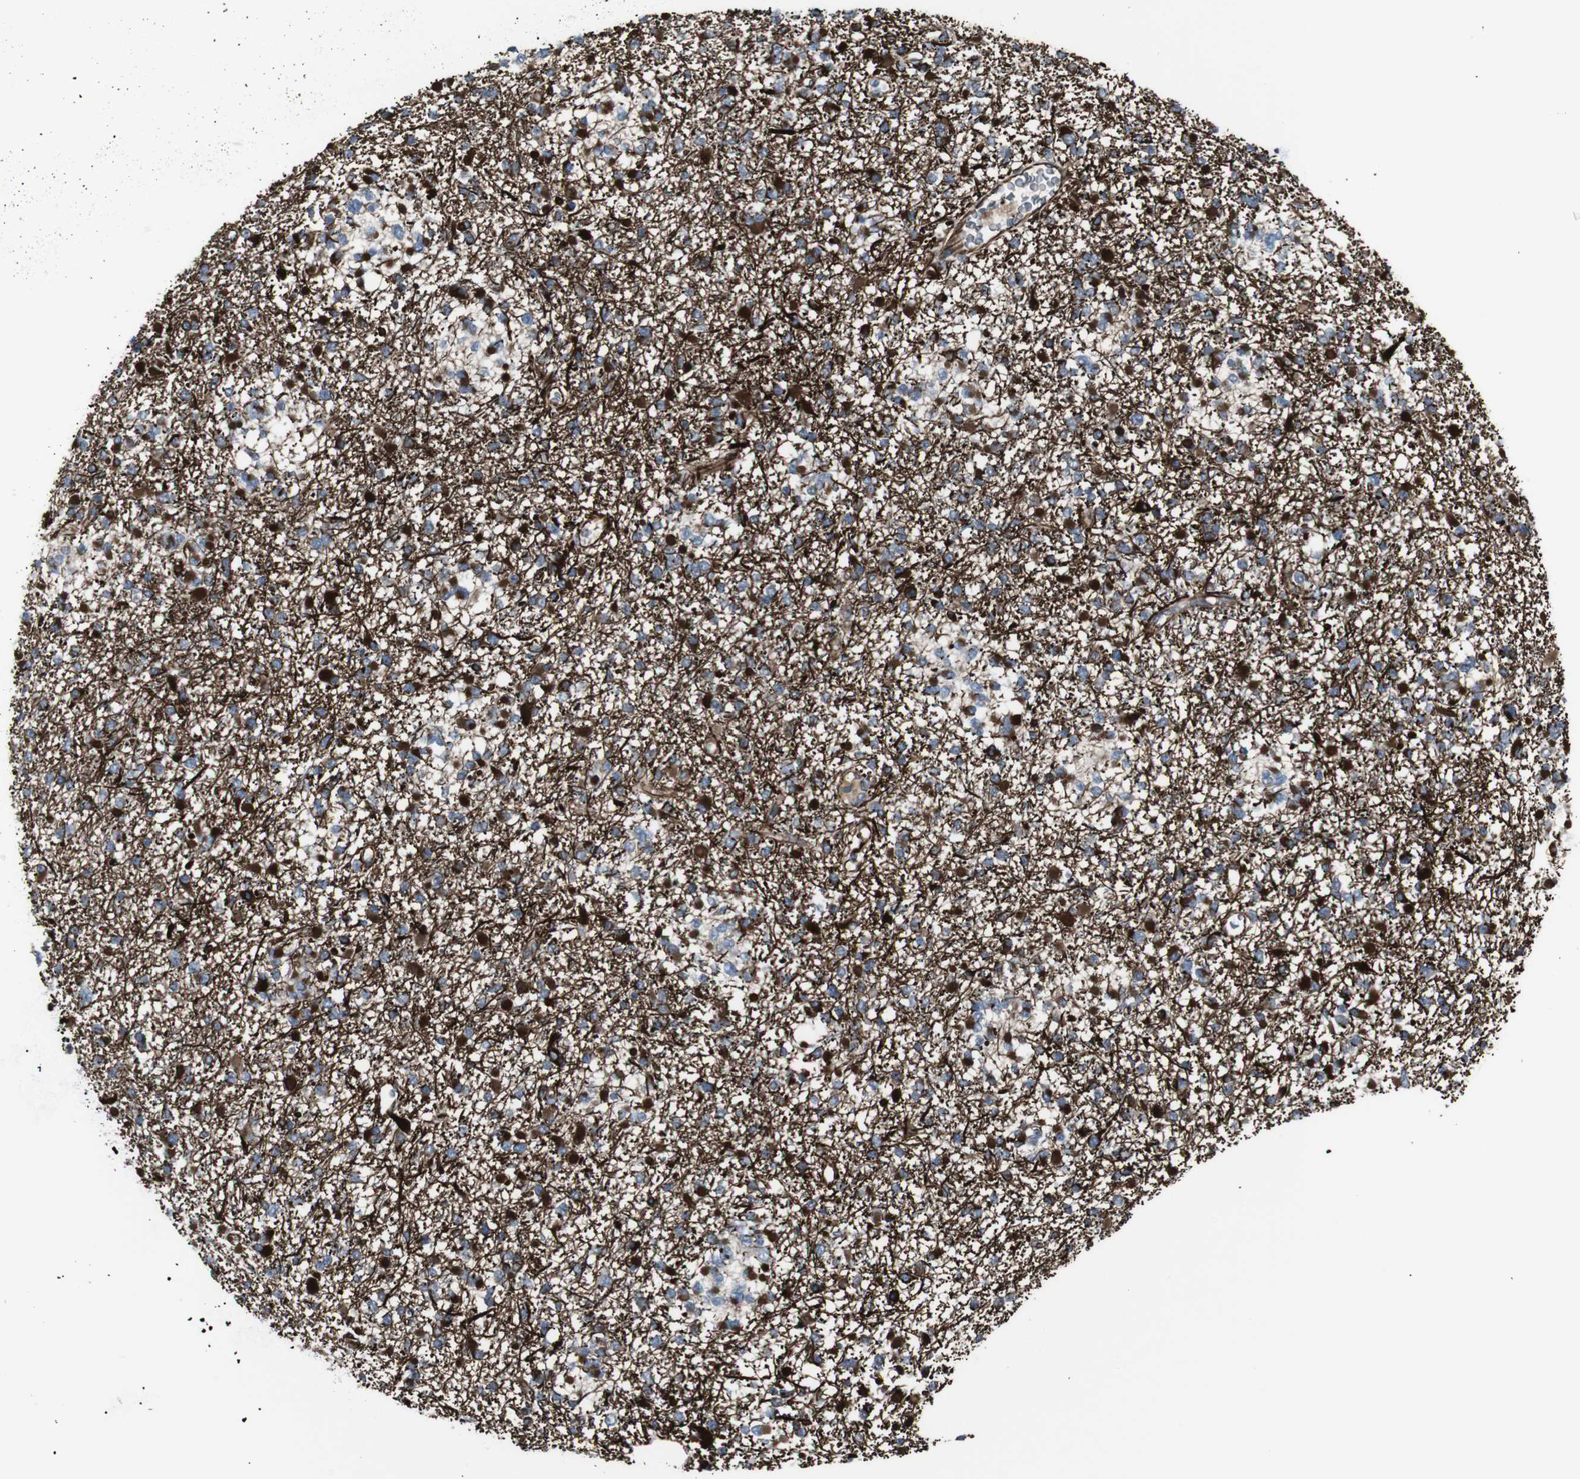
{"staining": {"intensity": "strong", "quantity": "25%-75%", "location": "cytoplasmic/membranous"}, "tissue": "glioma", "cell_type": "Tumor cells", "image_type": "cancer", "snomed": [{"axis": "morphology", "description": "Glioma, malignant, Low grade"}, {"axis": "topography", "description": "Brain"}], "caption": "Malignant low-grade glioma was stained to show a protein in brown. There is high levels of strong cytoplasmic/membranous positivity in about 25%-75% of tumor cells.", "gene": "TMEM141", "patient": {"sex": "female", "age": 22}}